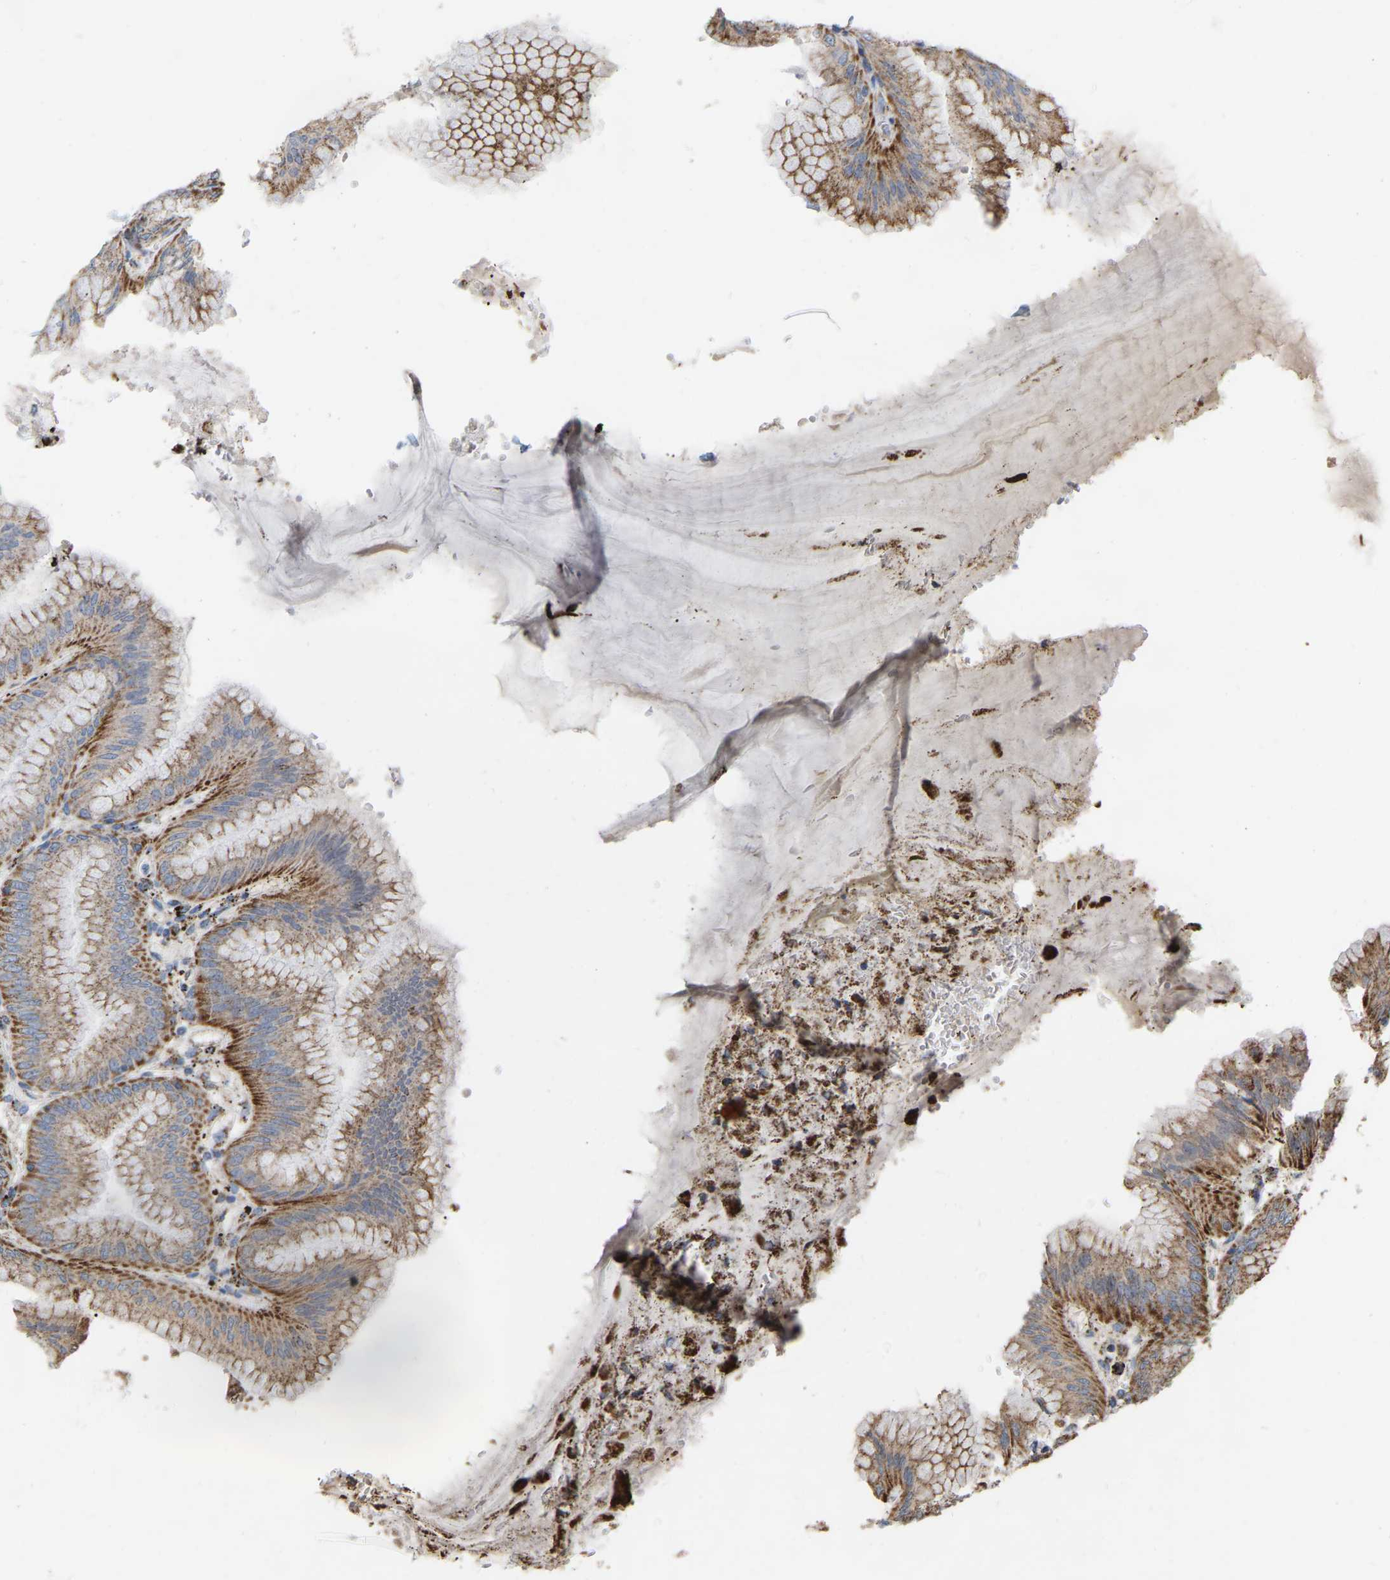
{"staining": {"intensity": "strong", "quantity": "25%-75%", "location": "cytoplasmic/membranous"}, "tissue": "stomach", "cell_type": "Glandular cells", "image_type": "normal", "snomed": [{"axis": "morphology", "description": "Normal tissue, NOS"}, {"axis": "topography", "description": "Stomach, lower"}], "caption": "The micrograph shows a brown stain indicating the presence of a protein in the cytoplasmic/membranous of glandular cells in stomach. (brown staining indicates protein expression, while blue staining denotes nuclei).", "gene": "CBLB", "patient": {"sex": "male", "age": 71}}